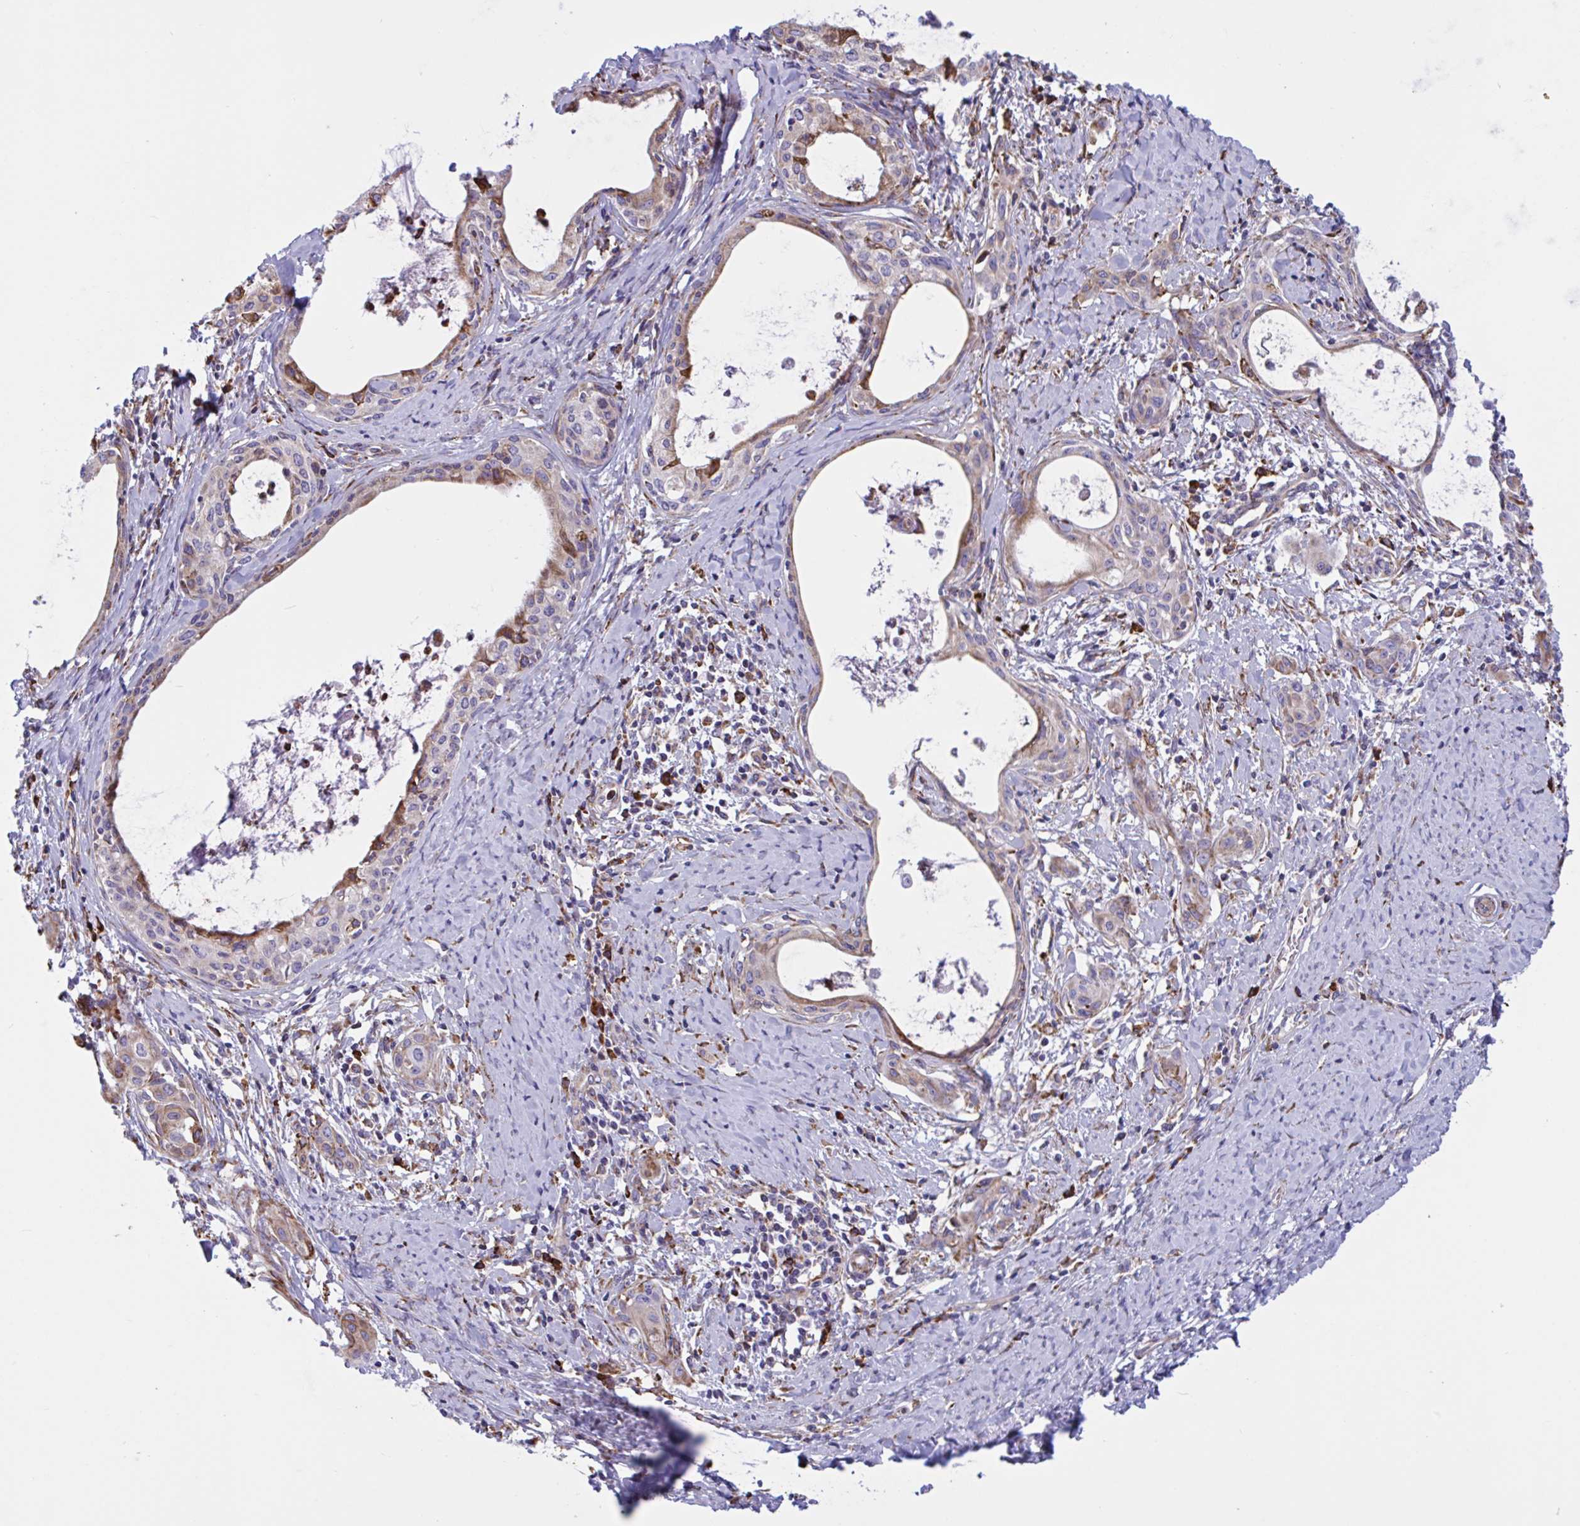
{"staining": {"intensity": "moderate", "quantity": "25%-75%", "location": "cytoplasmic/membranous"}, "tissue": "cervical cancer", "cell_type": "Tumor cells", "image_type": "cancer", "snomed": [{"axis": "morphology", "description": "Squamous cell carcinoma, NOS"}, {"axis": "morphology", "description": "Adenocarcinoma, NOS"}, {"axis": "topography", "description": "Cervix"}], "caption": "The photomicrograph shows a brown stain indicating the presence of a protein in the cytoplasmic/membranous of tumor cells in cervical cancer.", "gene": "PEAK3", "patient": {"sex": "female", "age": 52}}